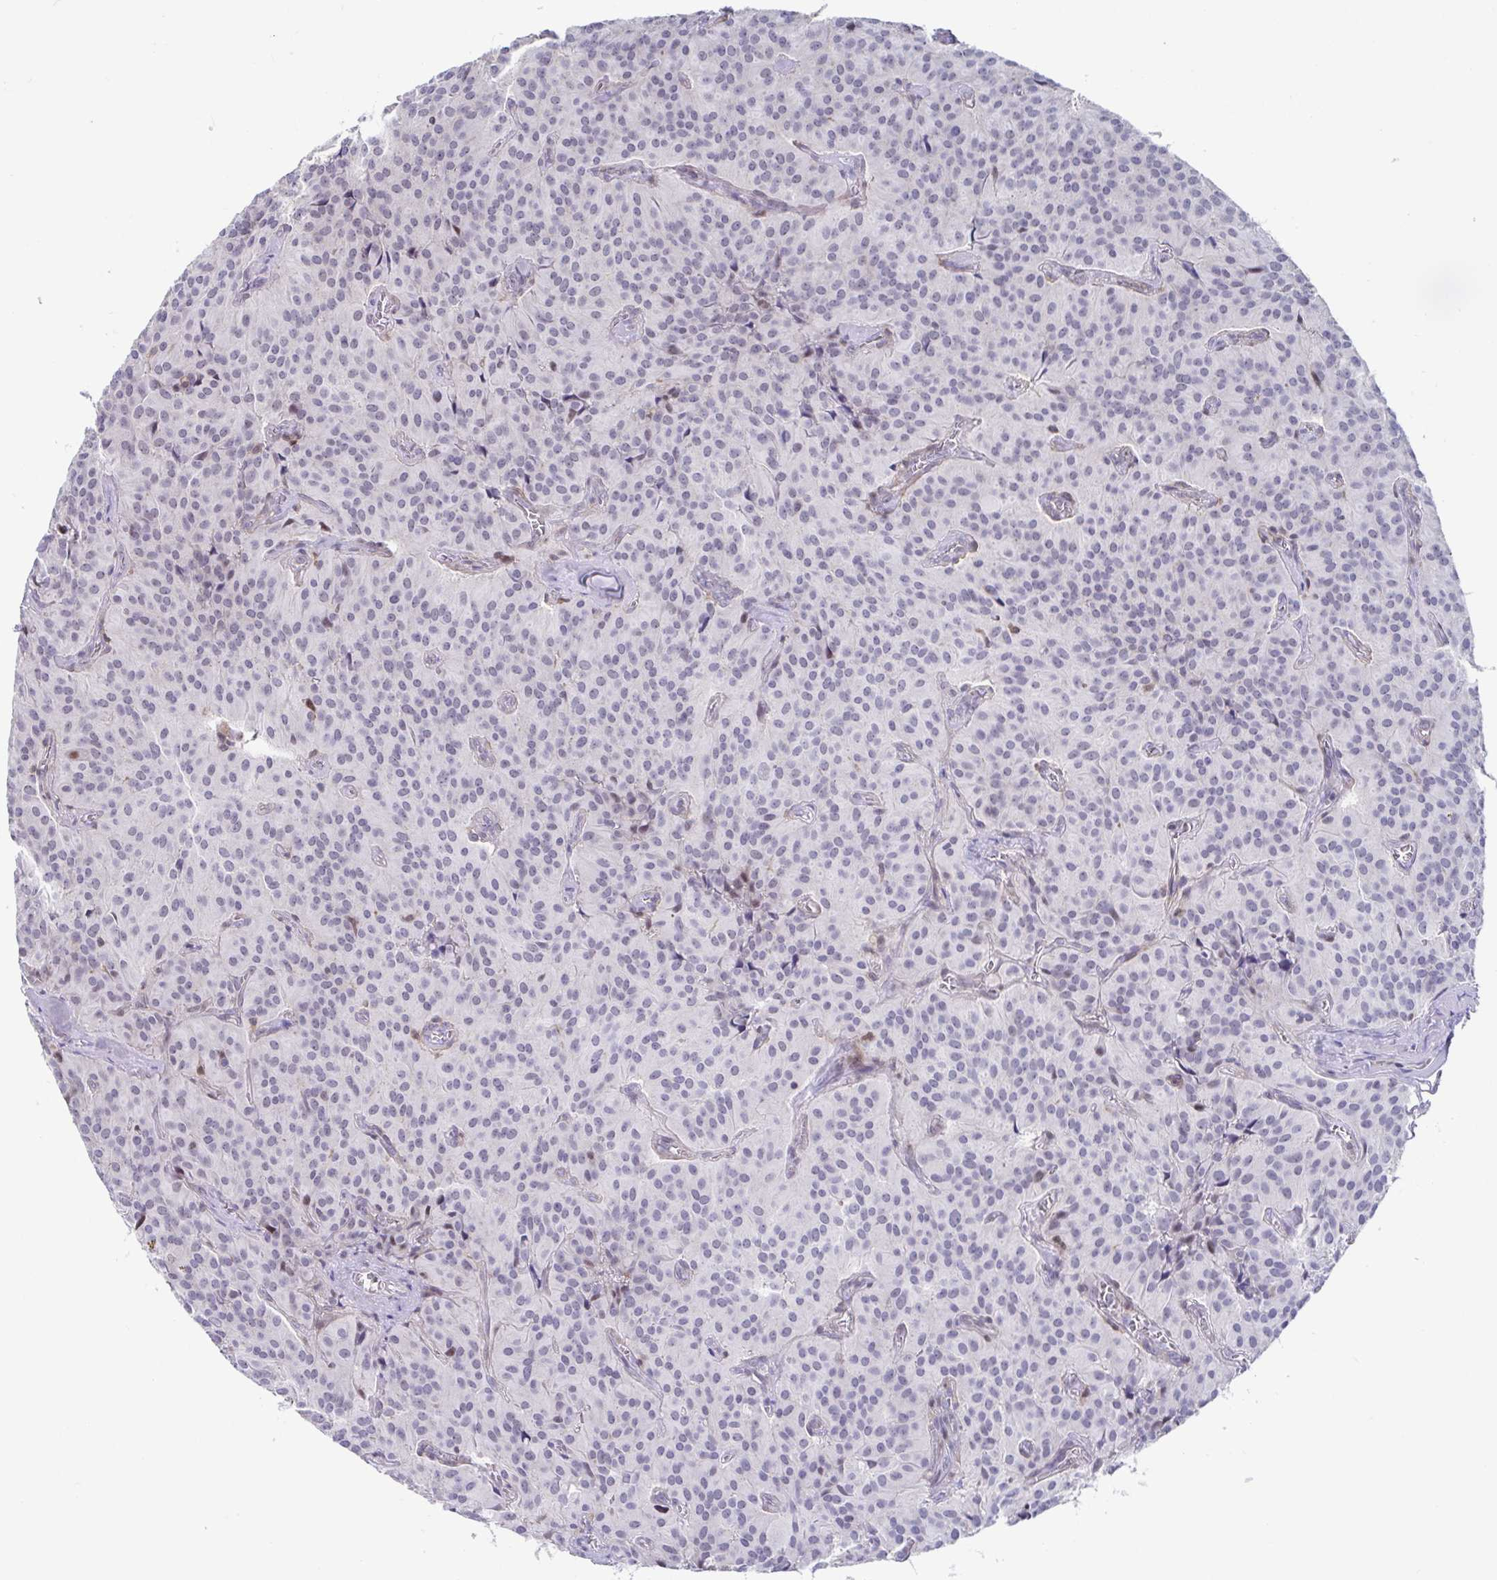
{"staining": {"intensity": "moderate", "quantity": "<25%", "location": "nuclear"}, "tissue": "glioma", "cell_type": "Tumor cells", "image_type": "cancer", "snomed": [{"axis": "morphology", "description": "Glioma, malignant, Low grade"}, {"axis": "topography", "description": "Brain"}], "caption": "The immunohistochemical stain highlights moderate nuclear positivity in tumor cells of malignant glioma (low-grade) tissue.", "gene": "WDR72", "patient": {"sex": "male", "age": 42}}